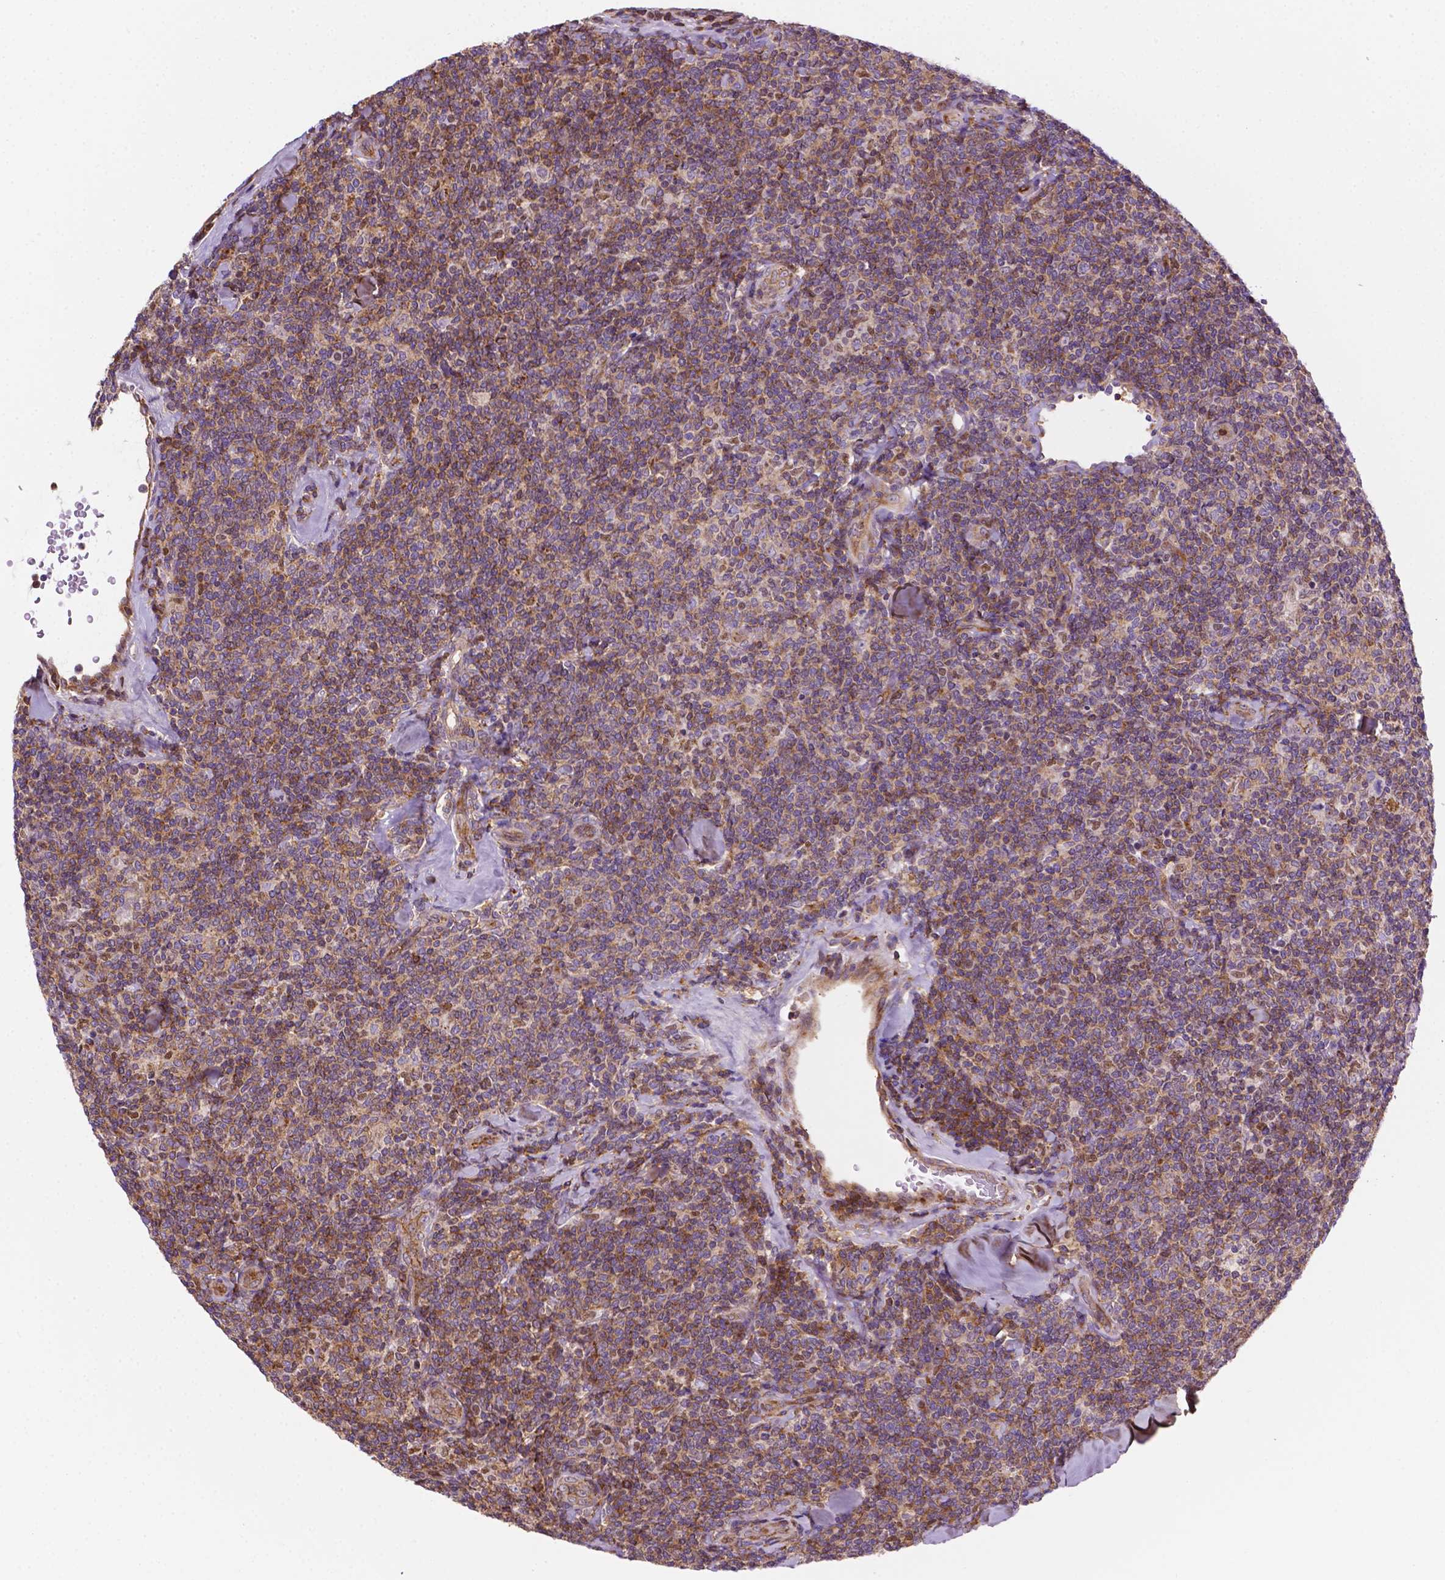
{"staining": {"intensity": "moderate", "quantity": ">75%", "location": "cytoplasmic/membranous"}, "tissue": "lymphoma", "cell_type": "Tumor cells", "image_type": "cancer", "snomed": [{"axis": "morphology", "description": "Malignant lymphoma, non-Hodgkin's type, Low grade"}, {"axis": "topography", "description": "Lymph node"}], "caption": "A brown stain shows moderate cytoplasmic/membranous staining of a protein in low-grade malignant lymphoma, non-Hodgkin's type tumor cells. (DAB IHC, brown staining for protein, blue staining for nuclei).", "gene": "DCN", "patient": {"sex": "female", "age": 56}}